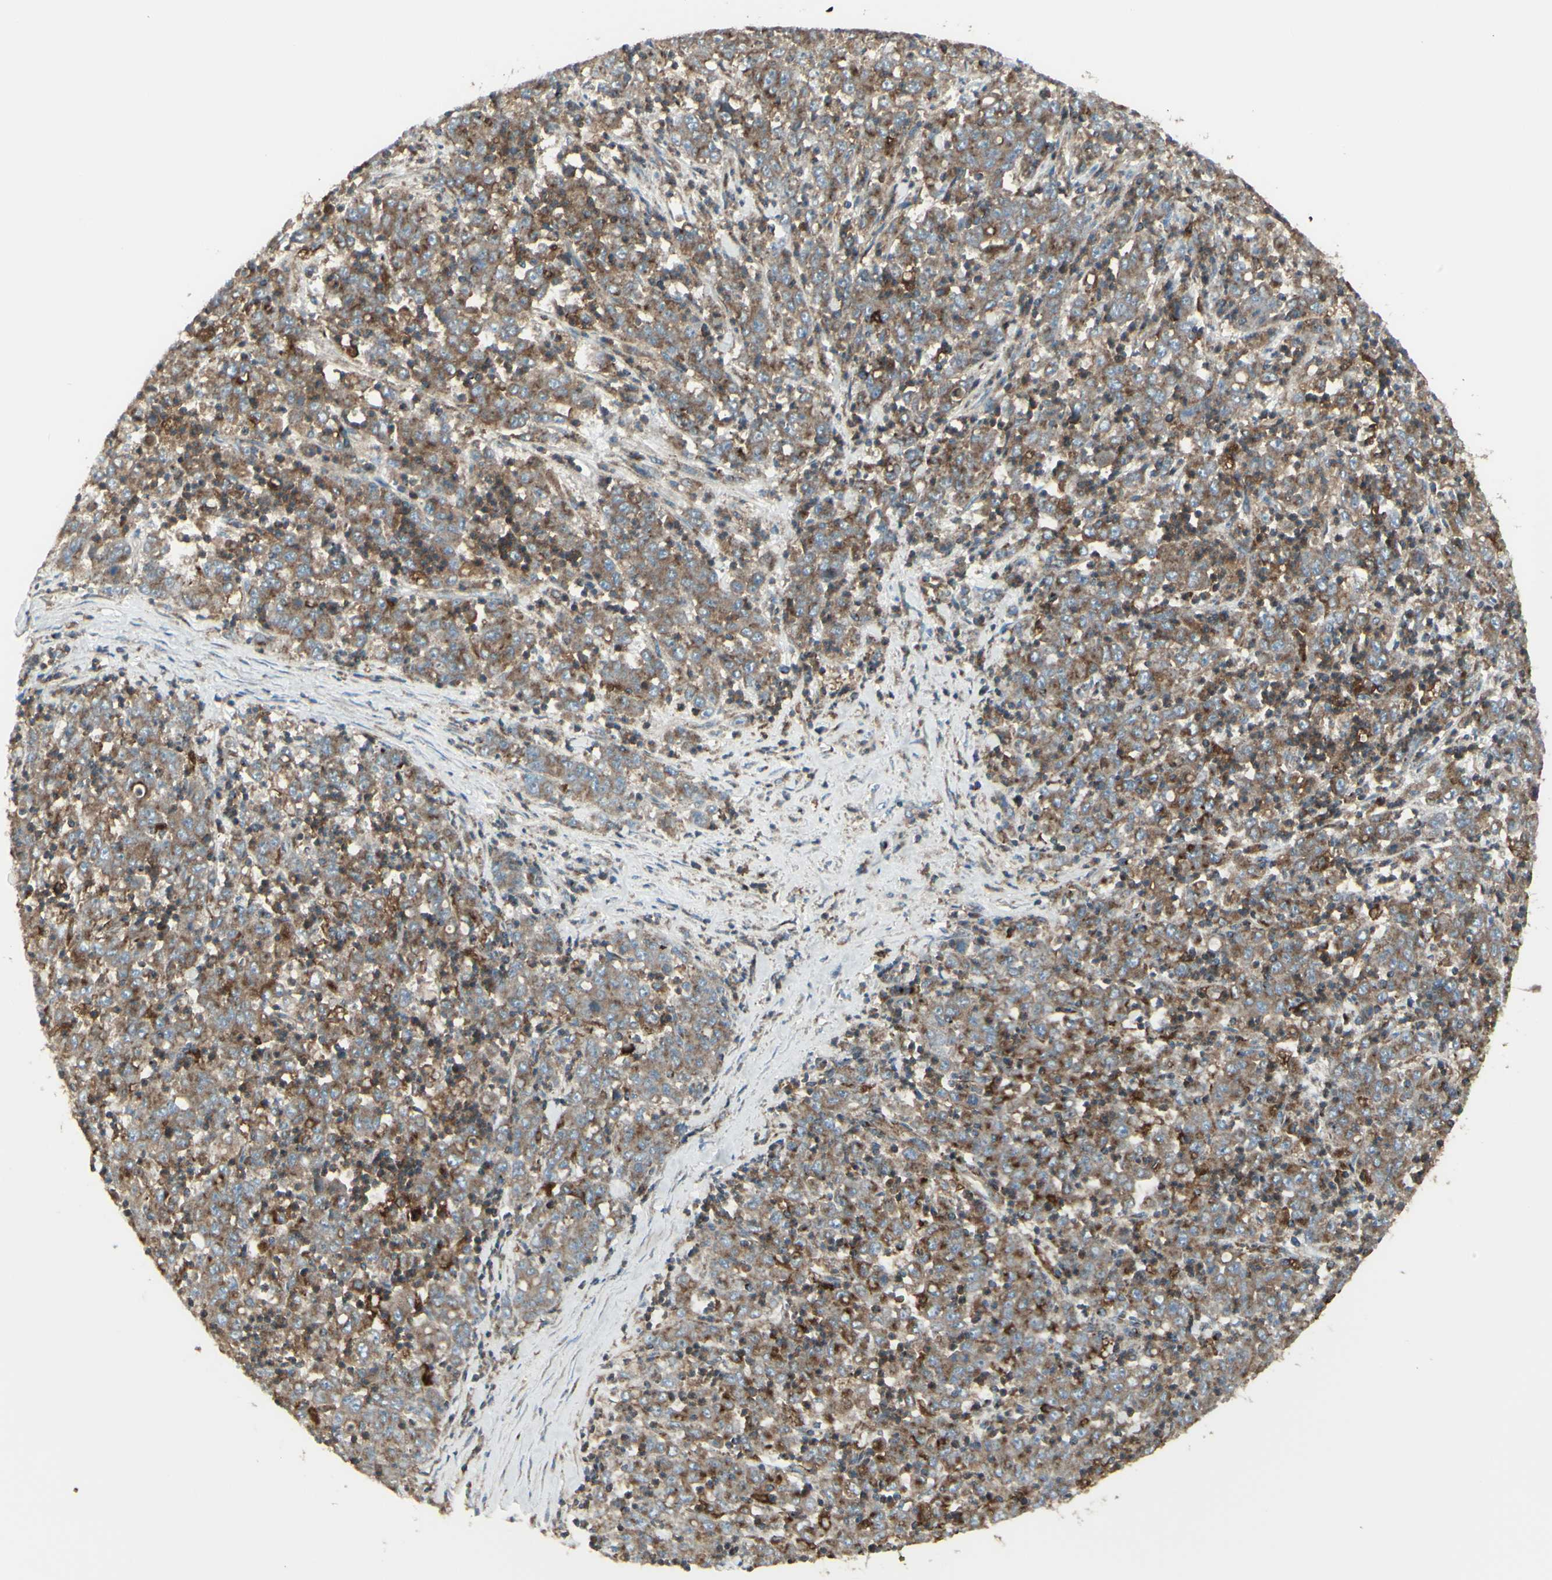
{"staining": {"intensity": "moderate", "quantity": ">75%", "location": "cytoplasmic/membranous"}, "tissue": "stomach cancer", "cell_type": "Tumor cells", "image_type": "cancer", "snomed": [{"axis": "morphology", "description": "Adenocarcinoma, NOS"}, {"axis": "topography", "description": "Stomach, lower"}], "caption": "Immunohistochemical staining of stomach cancer (adenocarcinoma) reveals medium levels of moderate cytoplasmic/membranous staining in approximately >75% of tumor cells.", "gene": "NAPA", "patient": {"sex": "female", "age": 71}}